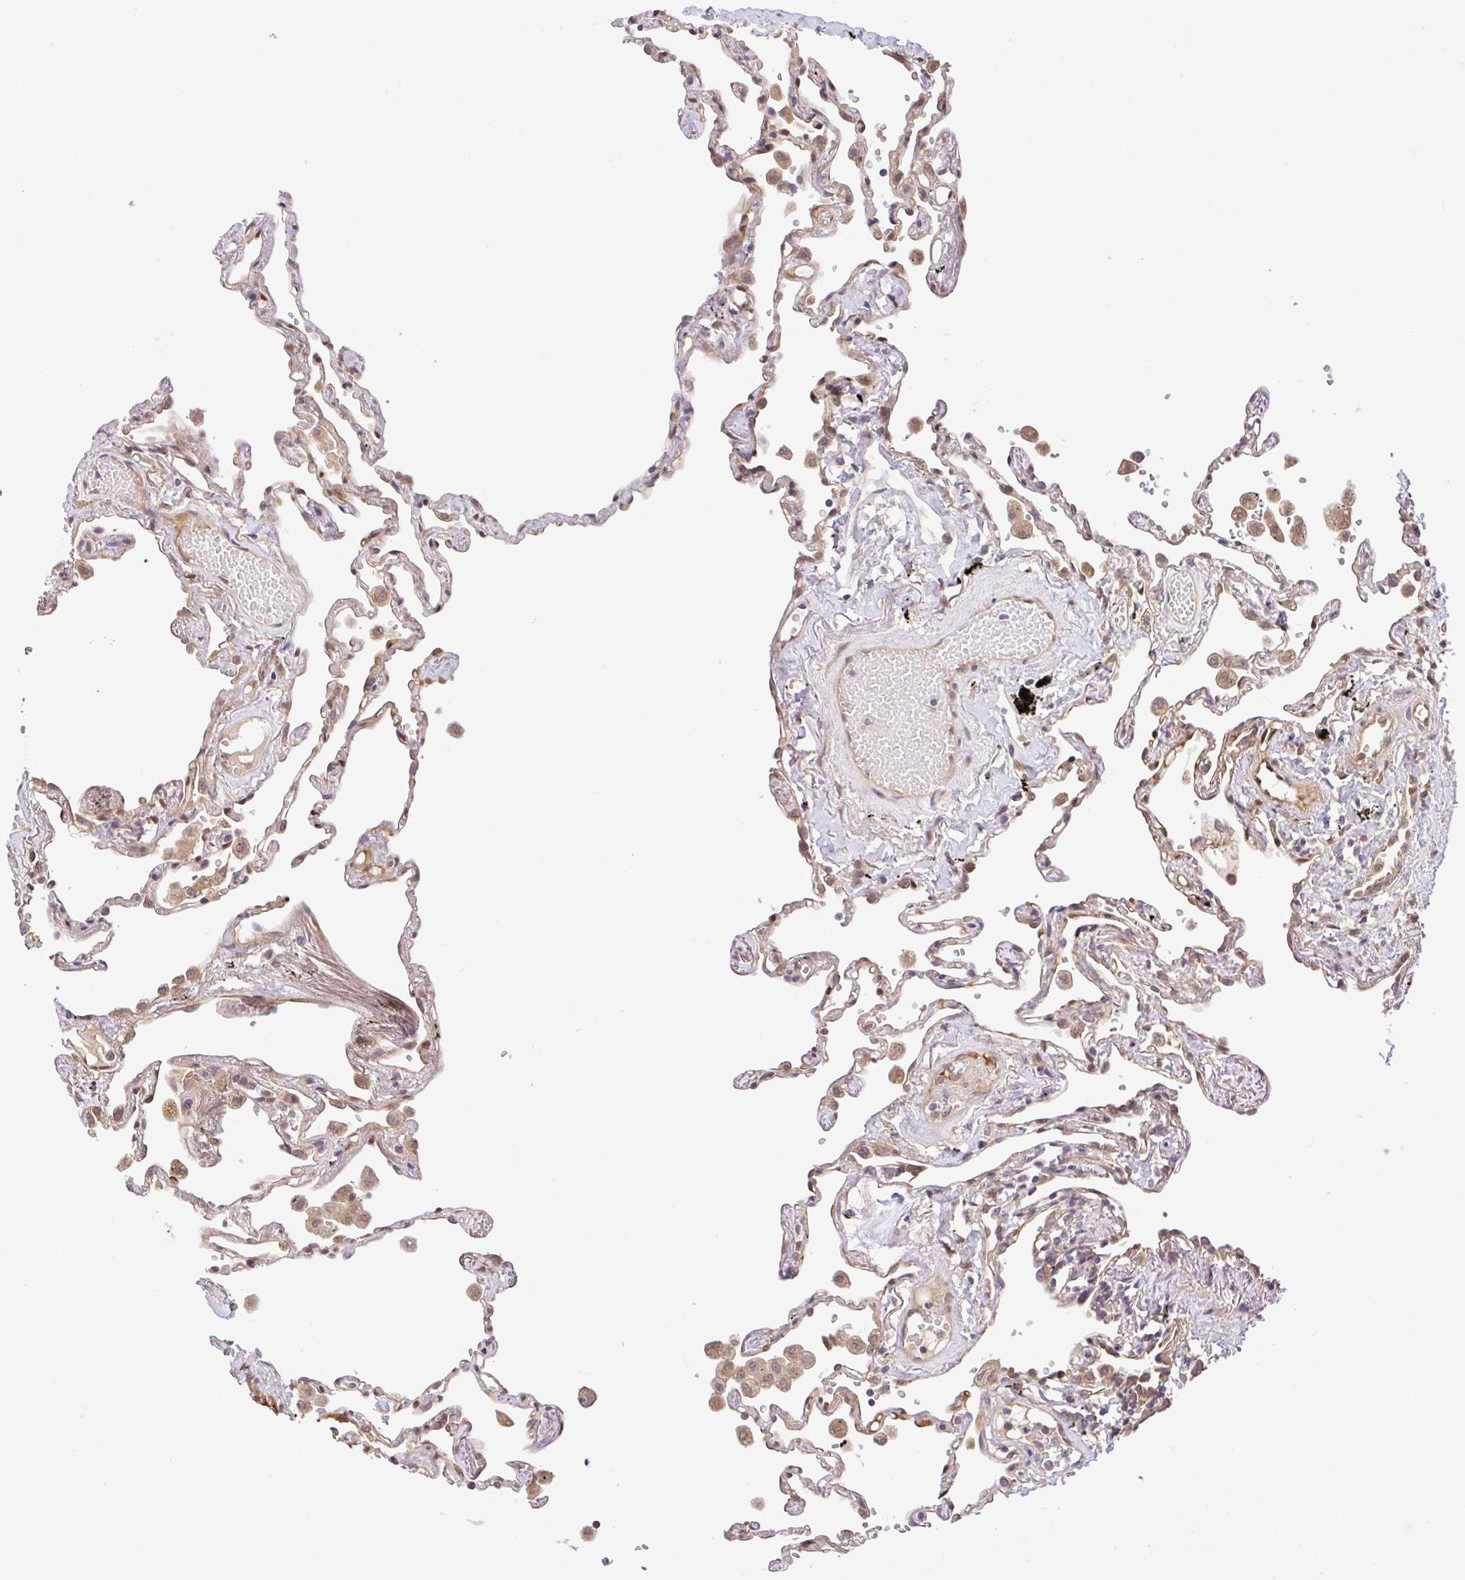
{"staining": {"intensity": "weak", "quantity": "25%-75%", "location": "cytoplasmic/membranous"}, "tissue": "lung", "cell_type": "Alveolar cells", "image_type": "normal", "snomed": [{"axis": "morphology", "description": "Normal tissue, NOS"}, {"axis": "topography", "description": "Lung"}], "caption": "High-magnification brightfield microscopy of benign lung stained with DAB (3,3'-diaminobenzidine) (brown) and counterstained with hematoxylin (blue). alveolar cells exhibit weak cytoplasmic/membranous staining is seen in about25%-75% of cells.", "gene": "UBE4A", "patient": {"sex": "female", "age": 67}}